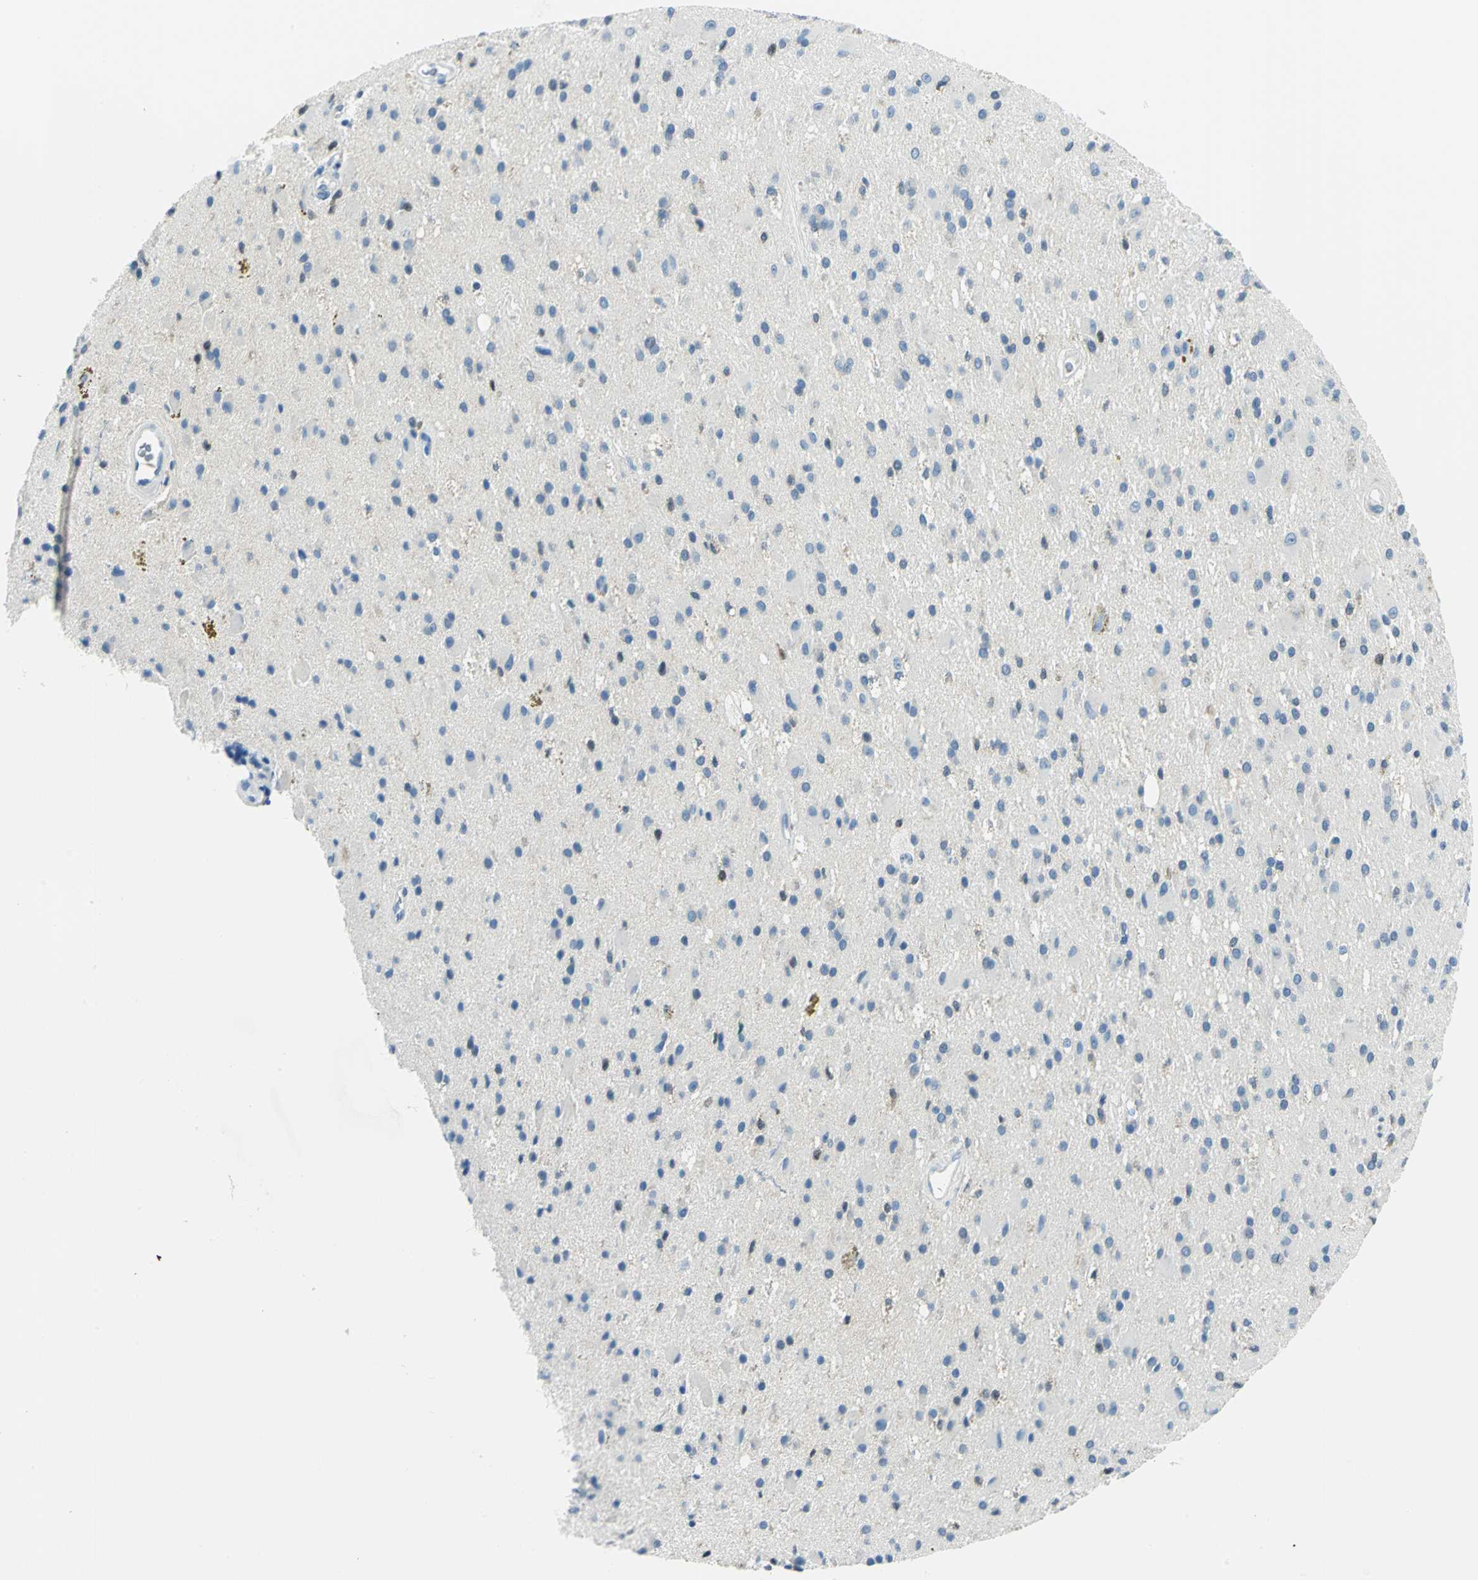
{"staining": {"intensity": "negative", "quantity": "none", "location": "none"}, "tissue": "glioma", "cell_type": "Tumor cells", "image_type": "cancer", "snomed": [{"axis": "morphology", "description": "Glioma, malignant, Low grade"}, {"axis": "topography", "description": "Brain"}], "caption": "Immunohistochemistry micrograph of neoplastic tissue: glioma stained with DAB (3,3'-diaminobenzidine) shows no significant protein staining in tumor cells.", "gene": "AKR1A1", "patient": {"sex": "male", "age": 58}}